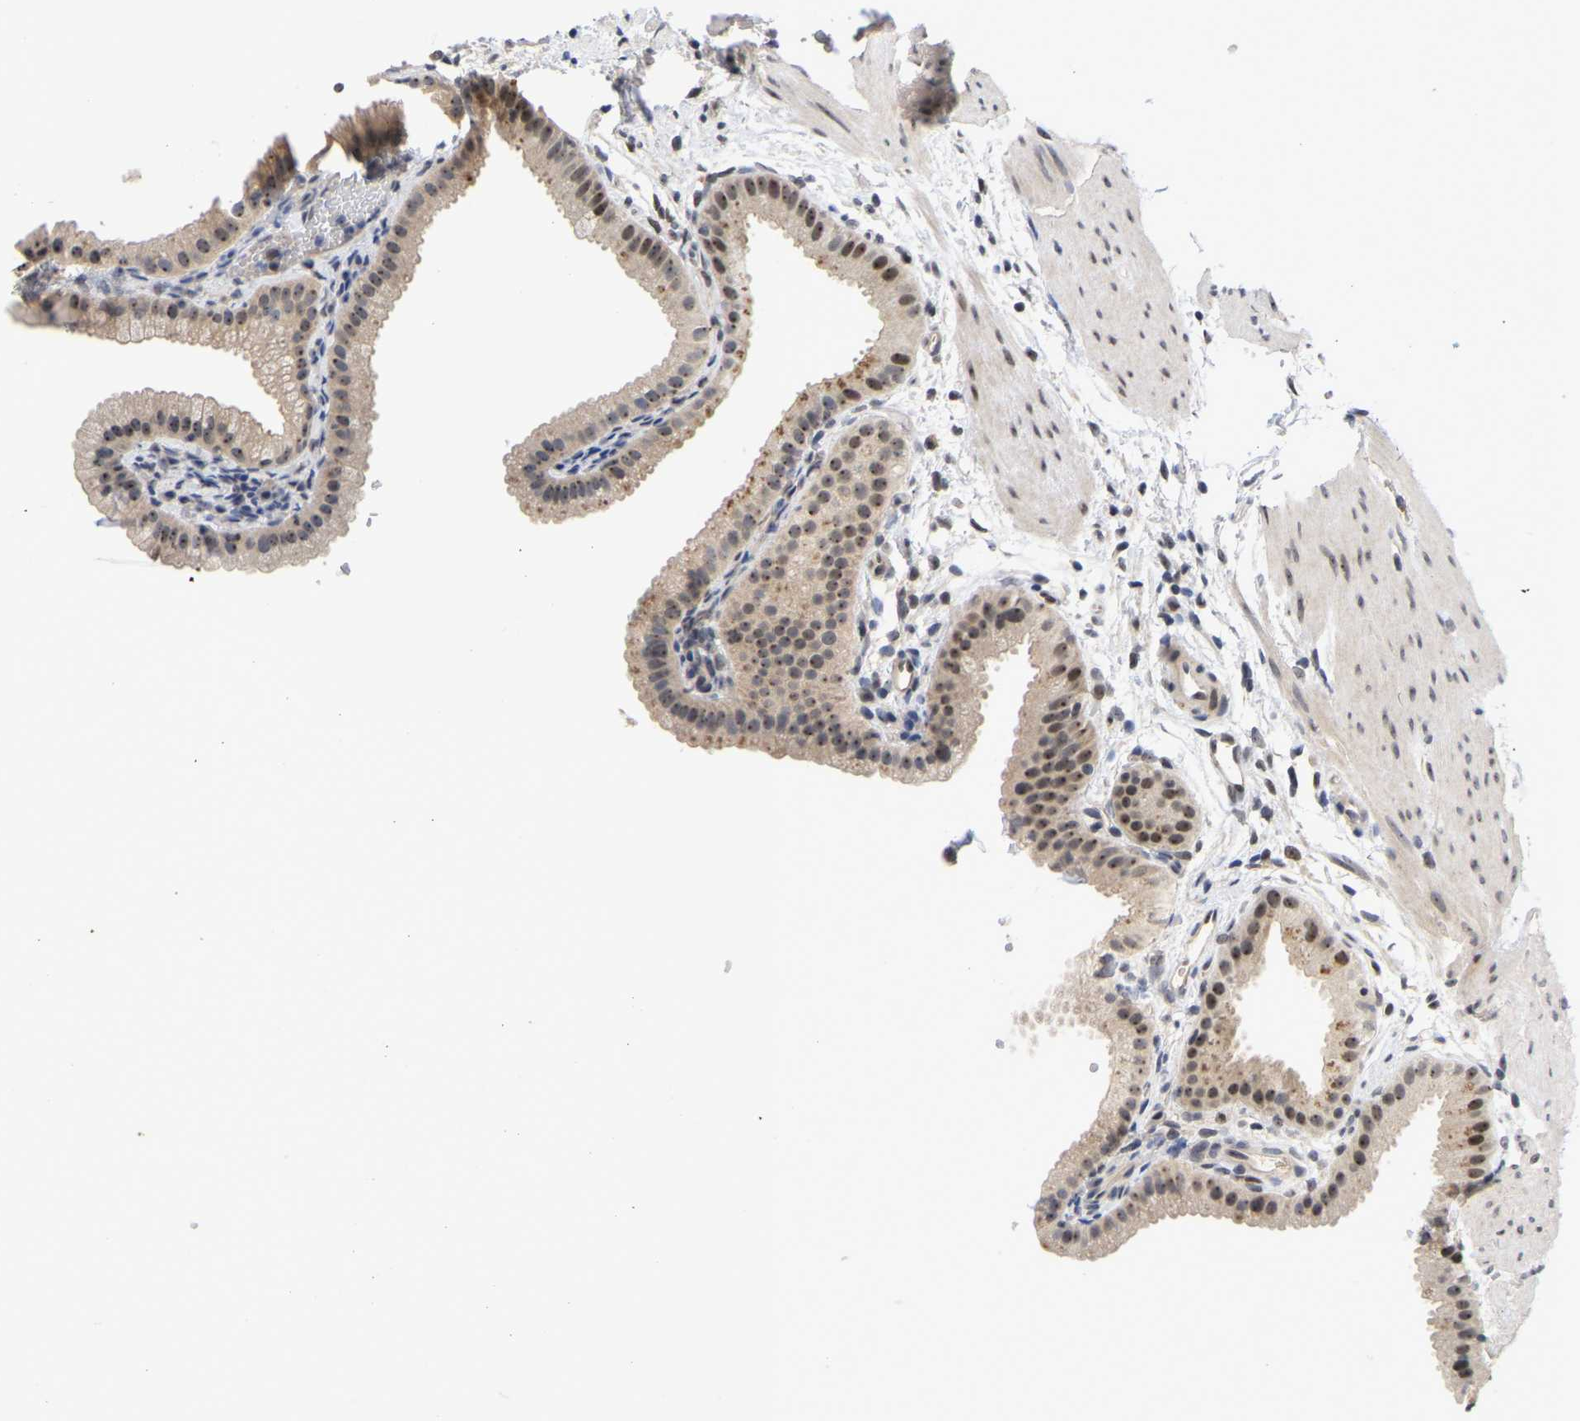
{"staining": {"intensity": "moderate", "quantity": "25%-75%", "location": "nuclear"}, "tissue": "gallbladder", "cell_type": "Glandular cells", "image_type": "normal", "snomed": [{"axis": "morphology", "description": "Normal tissue, NOS"}, {"axis": "topography", "description": "Gallbladder"}], "caption": "The histopathology image exhibits staining of unremarkable gallbladder, revealing moderate nuclear protein positivity (brown color) within glandular cells.", "gene": "NLE1", "patient": {"sex": "female", "age": 64}}